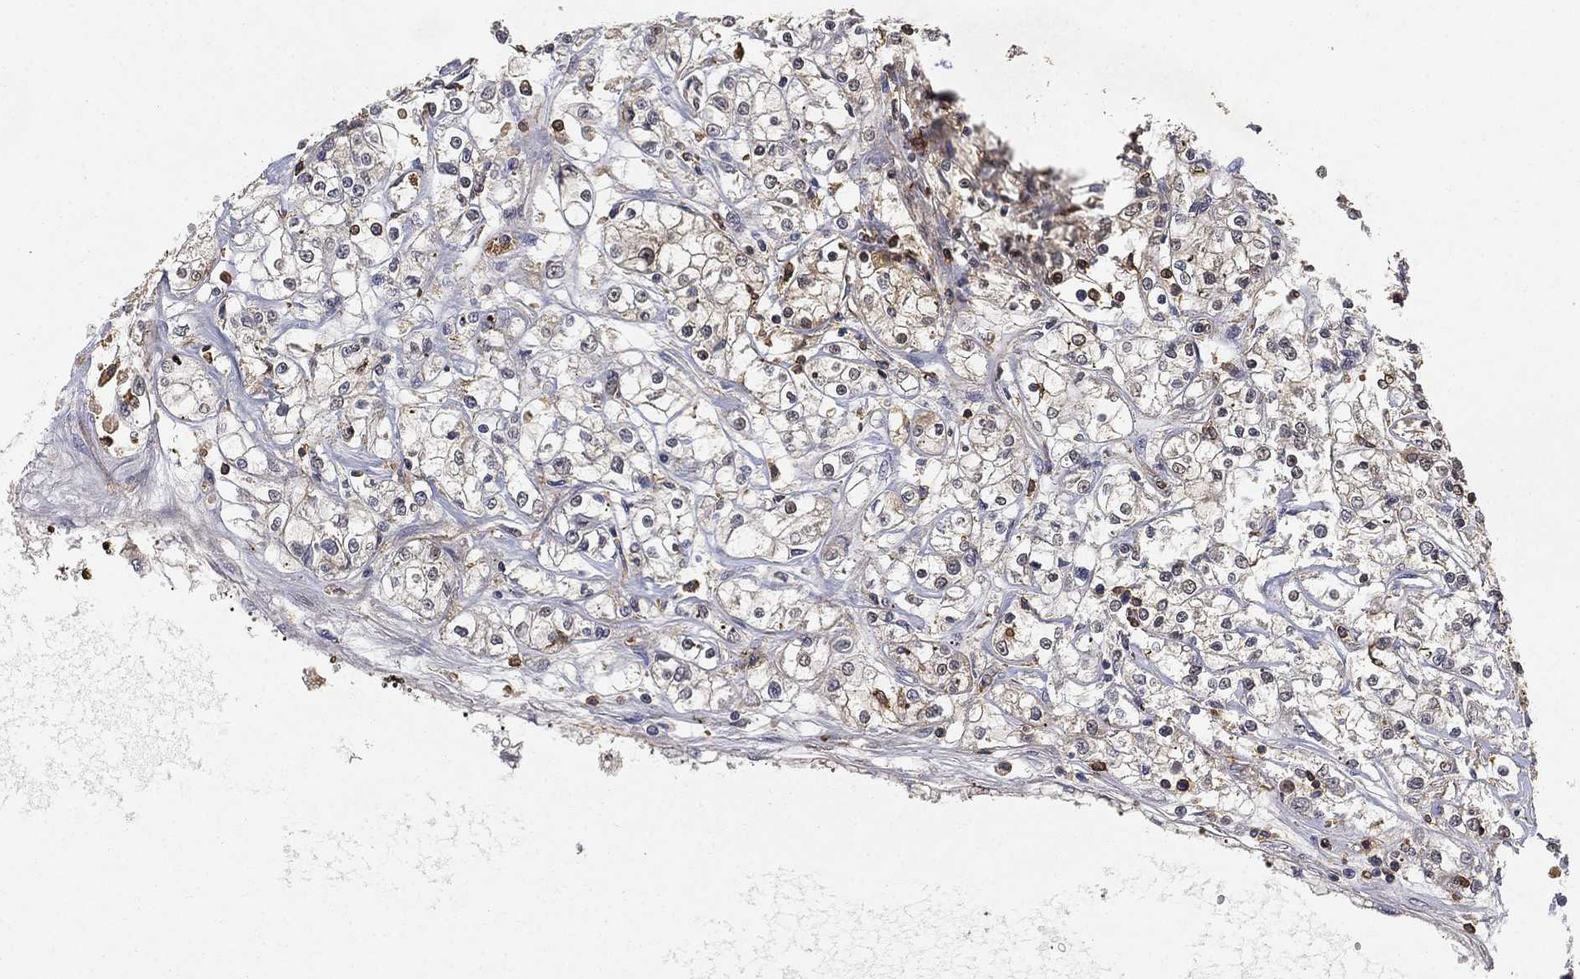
{"staining": {"intensity": "negative", "quantity": "none", "location": "none"}, "tissue": "renal cancer", "cell_type": "Tumor cells", "image_type": "cancer", "snomed": [{"axis": "morphology", "description": "Adenocarcinoma, NOS"}, {"axis": "topography", "description": "Kidney"}], "caption": "High magnification brightfield microscopy of adenocarcinoma (renal) stained with DAB (3,3'-diaminobenzidine) (brown) and counterstained with hematoxylin (blue): tumor cells show no significant staining.", "gene": "CRYL1", "patient": {"sex": "female", "age": 59}}